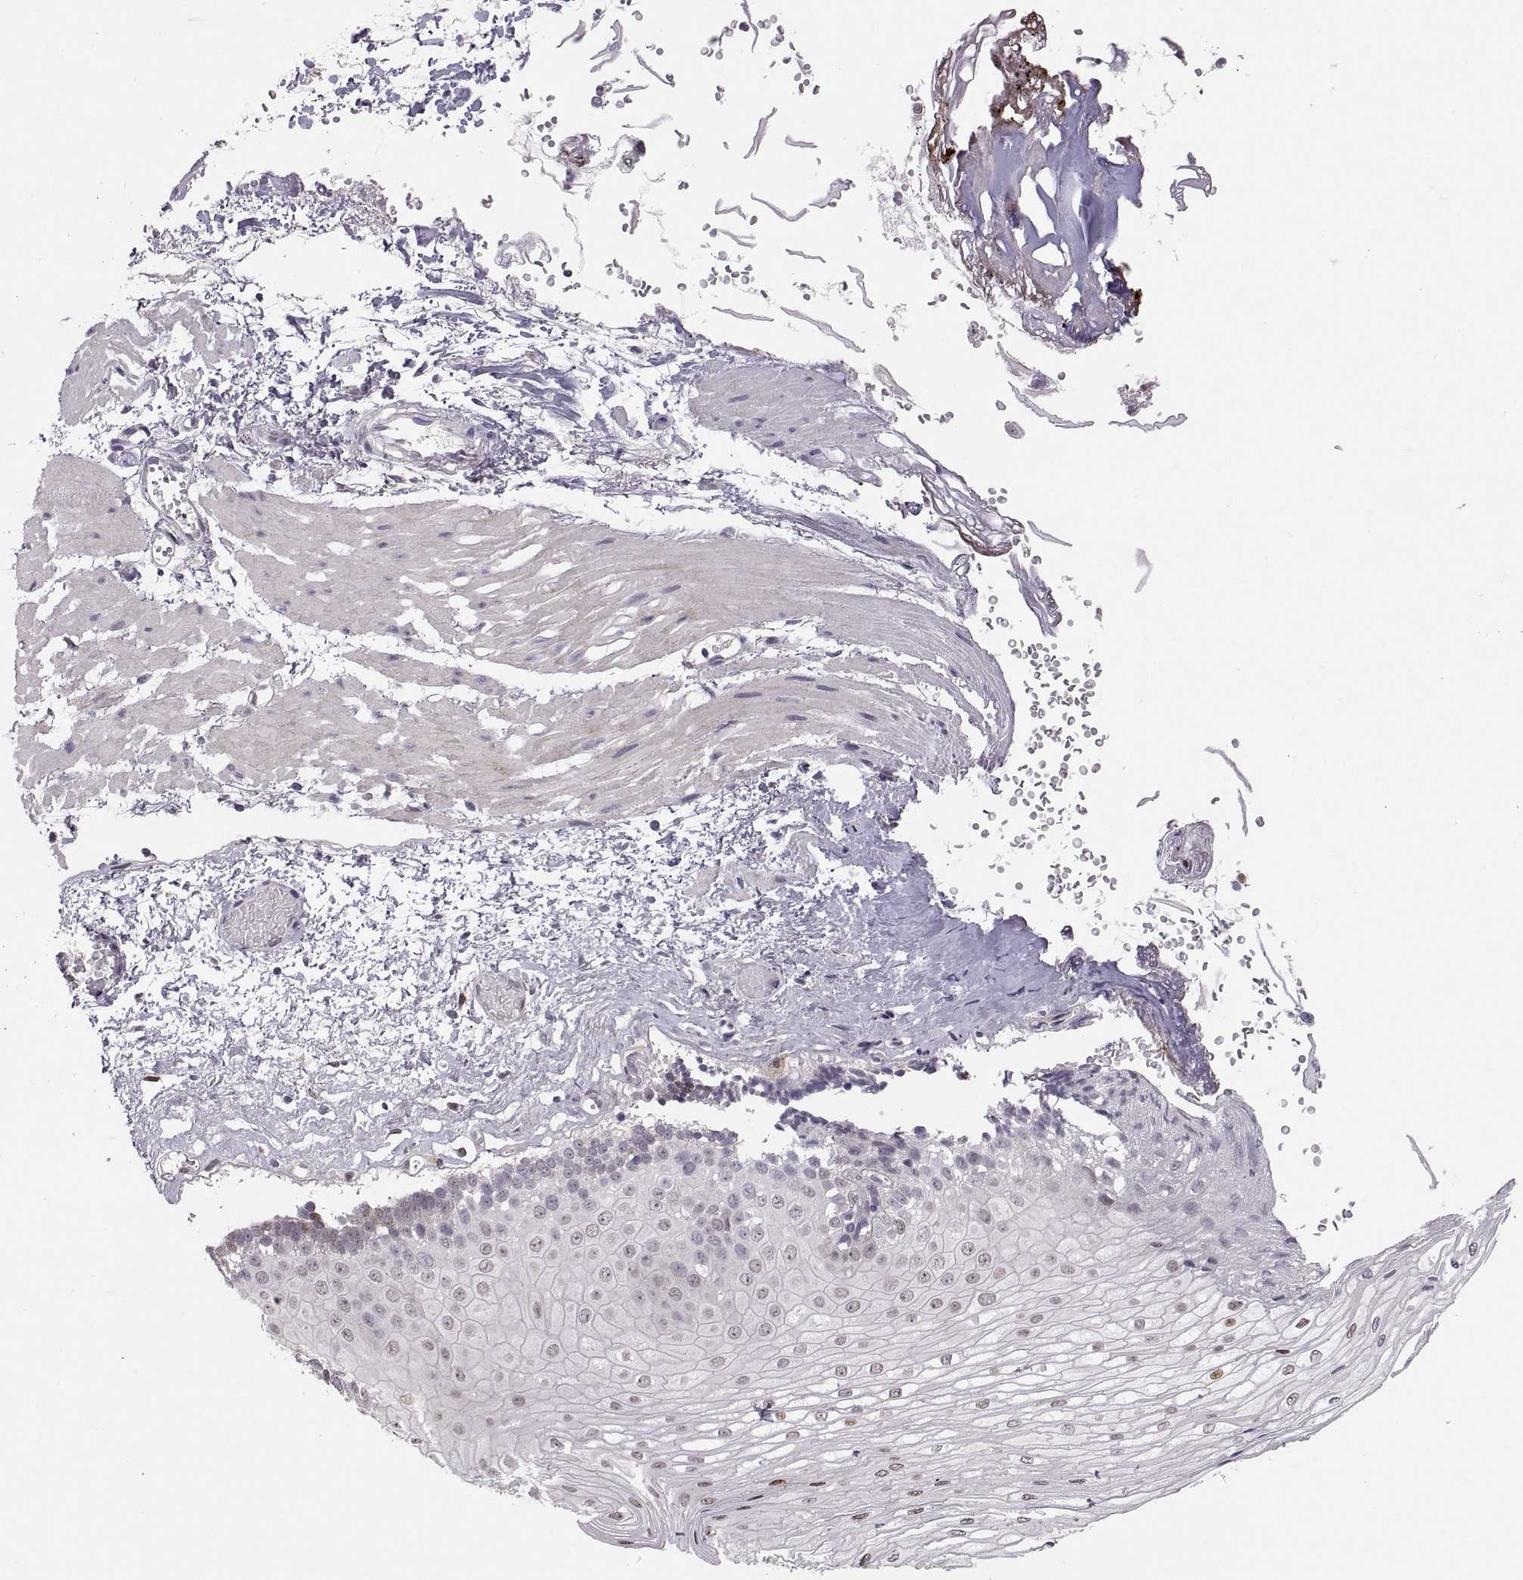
{"staining": {"intensity": "moderate", "quantity": "25%-75%", "location": "nuclear"}, "tissue": "esophagus", "cell_type": "Squamous epithelial cells", "image_type": "normal", "snomed": [{"axis": "morphology", "description": "Normal tissue, NOS"}, {"axis": "topography", "description": "Esophagus"}], "caption": "Moderate nuclear protein expression is identified in approximately 25%-75% of squamous epithelial cells in esophagus. (Brightfield microscopy of DAB IHC at high magnification).", "gene": "SNAI1", "patient": {"sex": "female", "age": 62}}